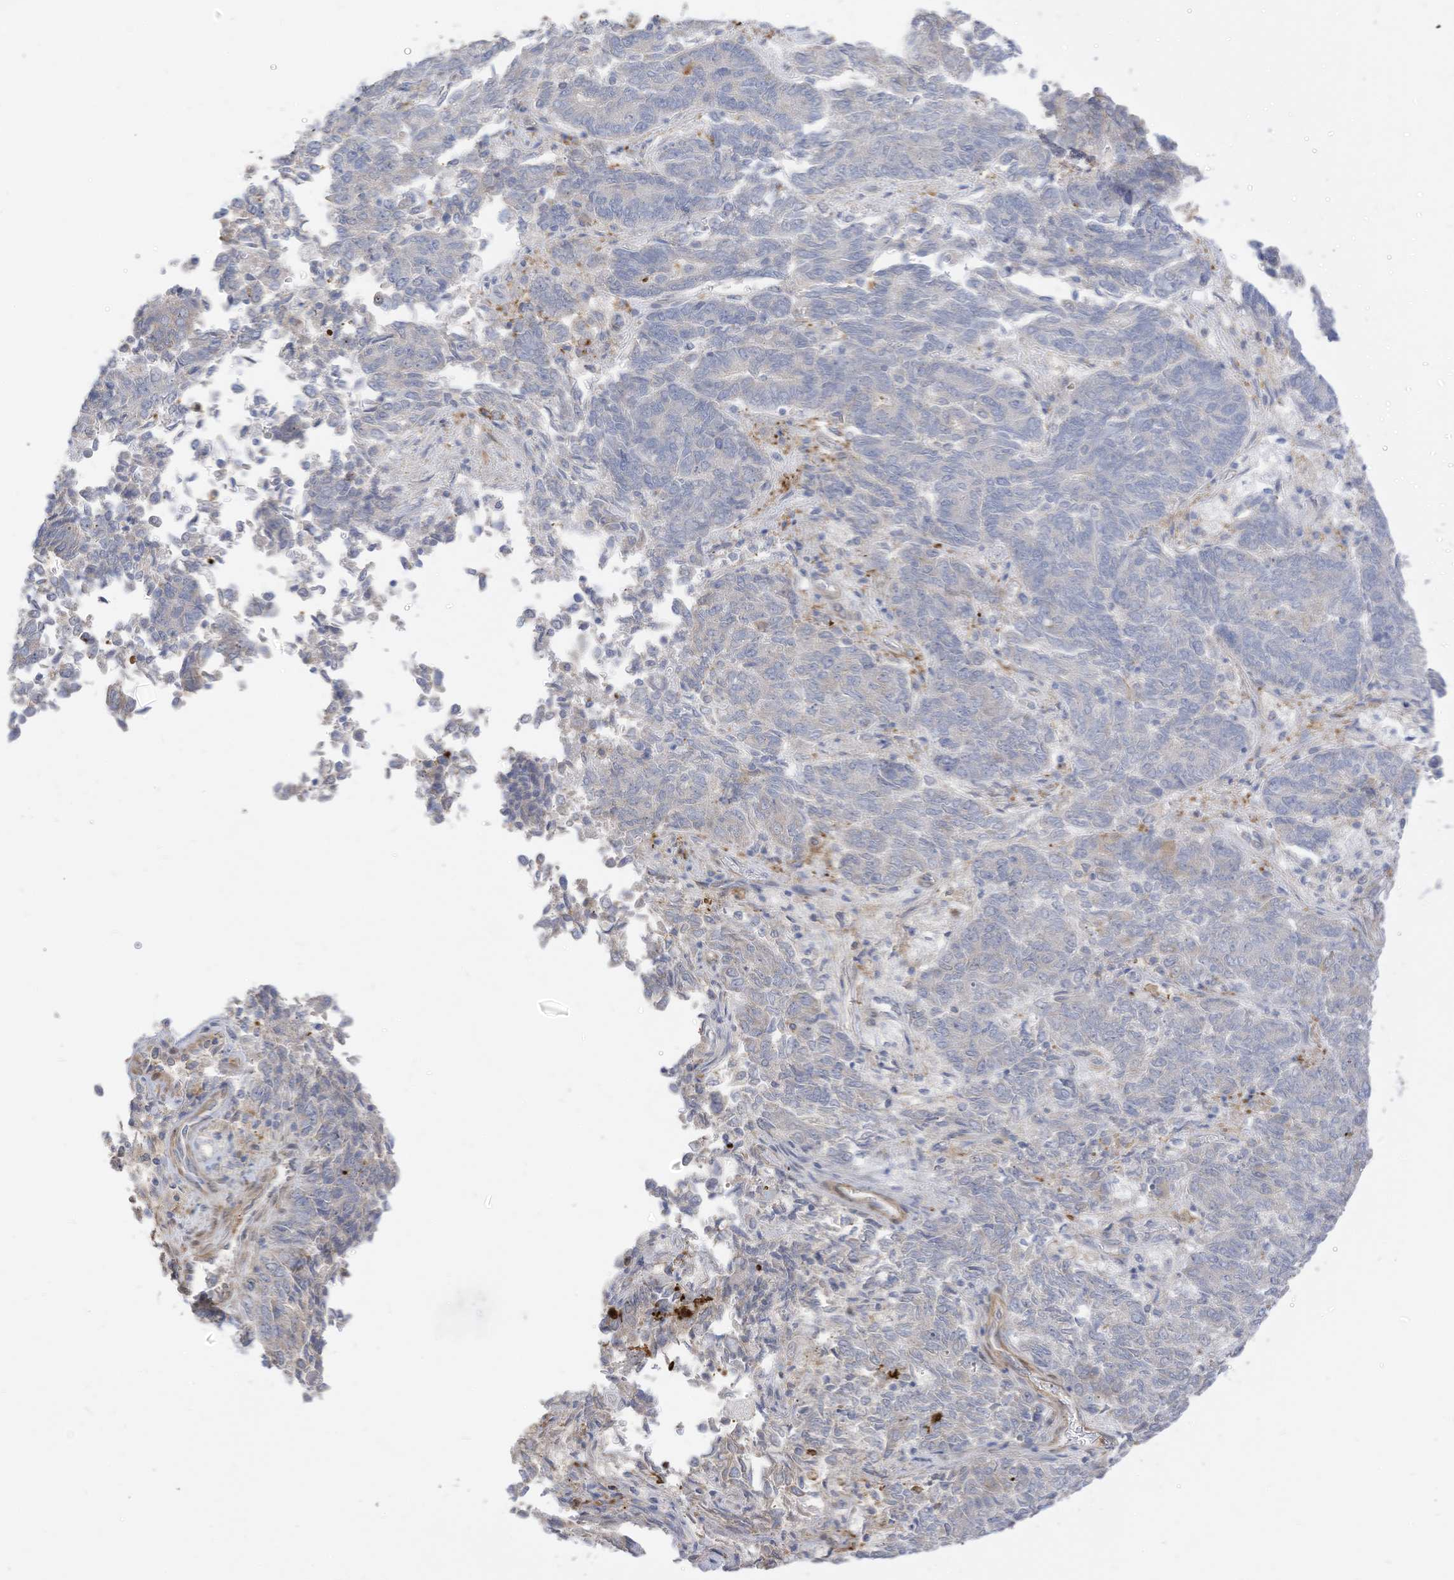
{"staining": {"intensity": "negative", "quantity": "none", "location": "none"}, "tissue": "endometrial cancer", "cell_type": "Tumor cells", "image_type": "cancer", "snomed": [{"axis": "morphology", "description": "Adenocarcinoma, NOS"}, {"axis": "topography", "description": "Endometrium"}], "caption": "Endometrial cancer stained for a protein using IHC reveals no staining tumor cells.", "gene": "ATP13A1", "patient": {"sex": "female", "age": 80}}